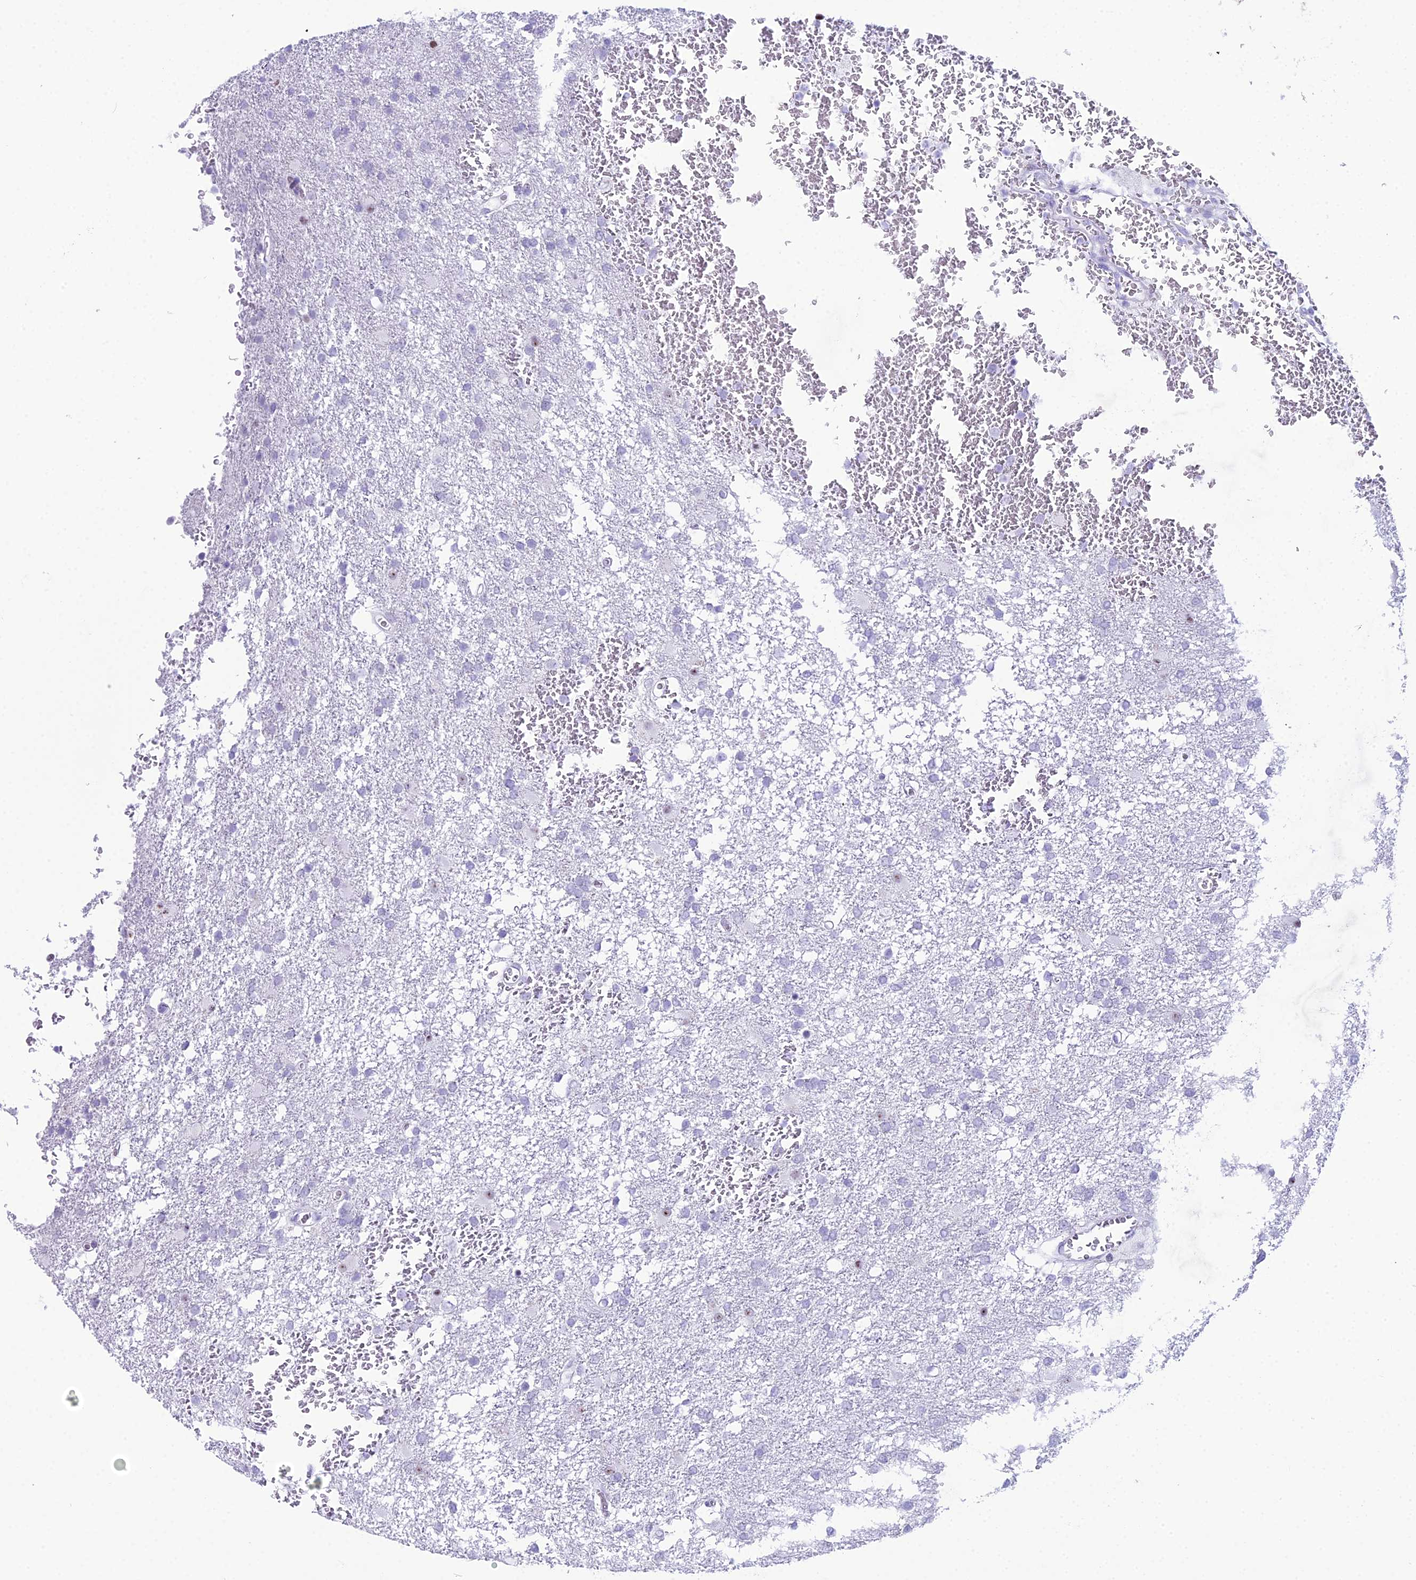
{"staining": {"intensity": "negative", "quantity": "none", "location": "none"}, "tissue": "glioma", "cell_type": "Tumor cells", "image_type": "cancer", "snomed": [{"axis": "morphology", "description": "Glioma, malignant, High grade"}, {"axis": "topography", "description": "Brain"}], "caption": "DAB (3,3'-diaminobenzidine) immunohistochemical staining of human malignant glioma (high-grade) shows no significant staining in tumor cells.", "gene": "RNPS1", "patient": {"sex": "female", "age": 74}}